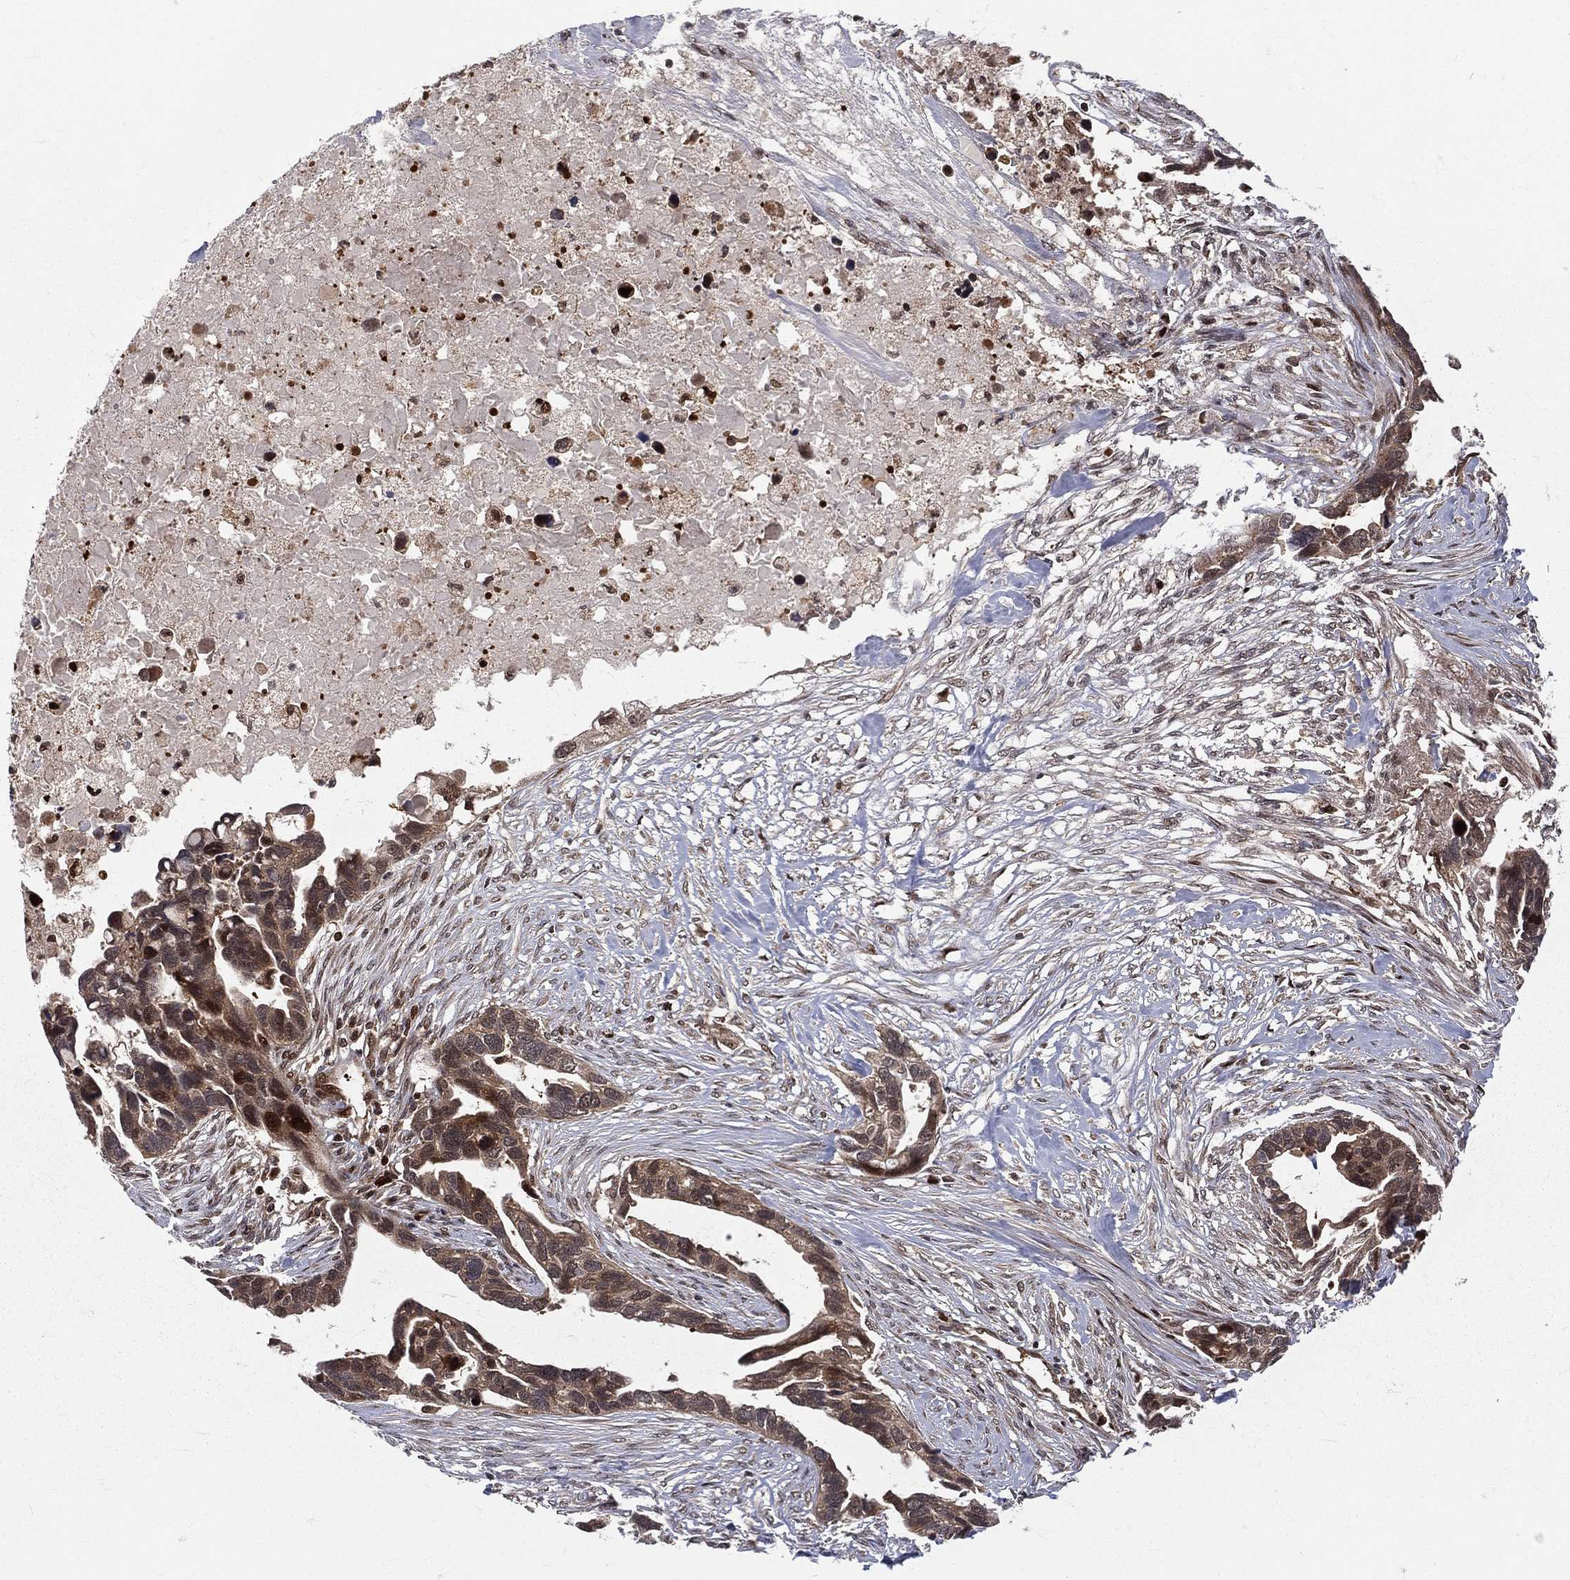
{"staining": {"intensity": "moderate", "quantity": ">75%", "location": "cytoplasmic/membranous"}, "tissue": "ovarian cancer", "cell_type": "Tumor cells", "image_type": "cancer", "snomed": [{"axis": "morphology", "description": "Cystadenocarcinoma, serous, NOS"}, {"axis": "topography", "description": "Ovary"}], "caption": "Immunohistochemistry image of human ovarian serous cystadenocarcinoma stained for a protein (brown), which demonstrates medium levels of moderate cytoplasmic/membranous positivity in approximately >75% of tumor cells.", "gene": "MDM2", "patient": {"sex": "female", "age": 54}}